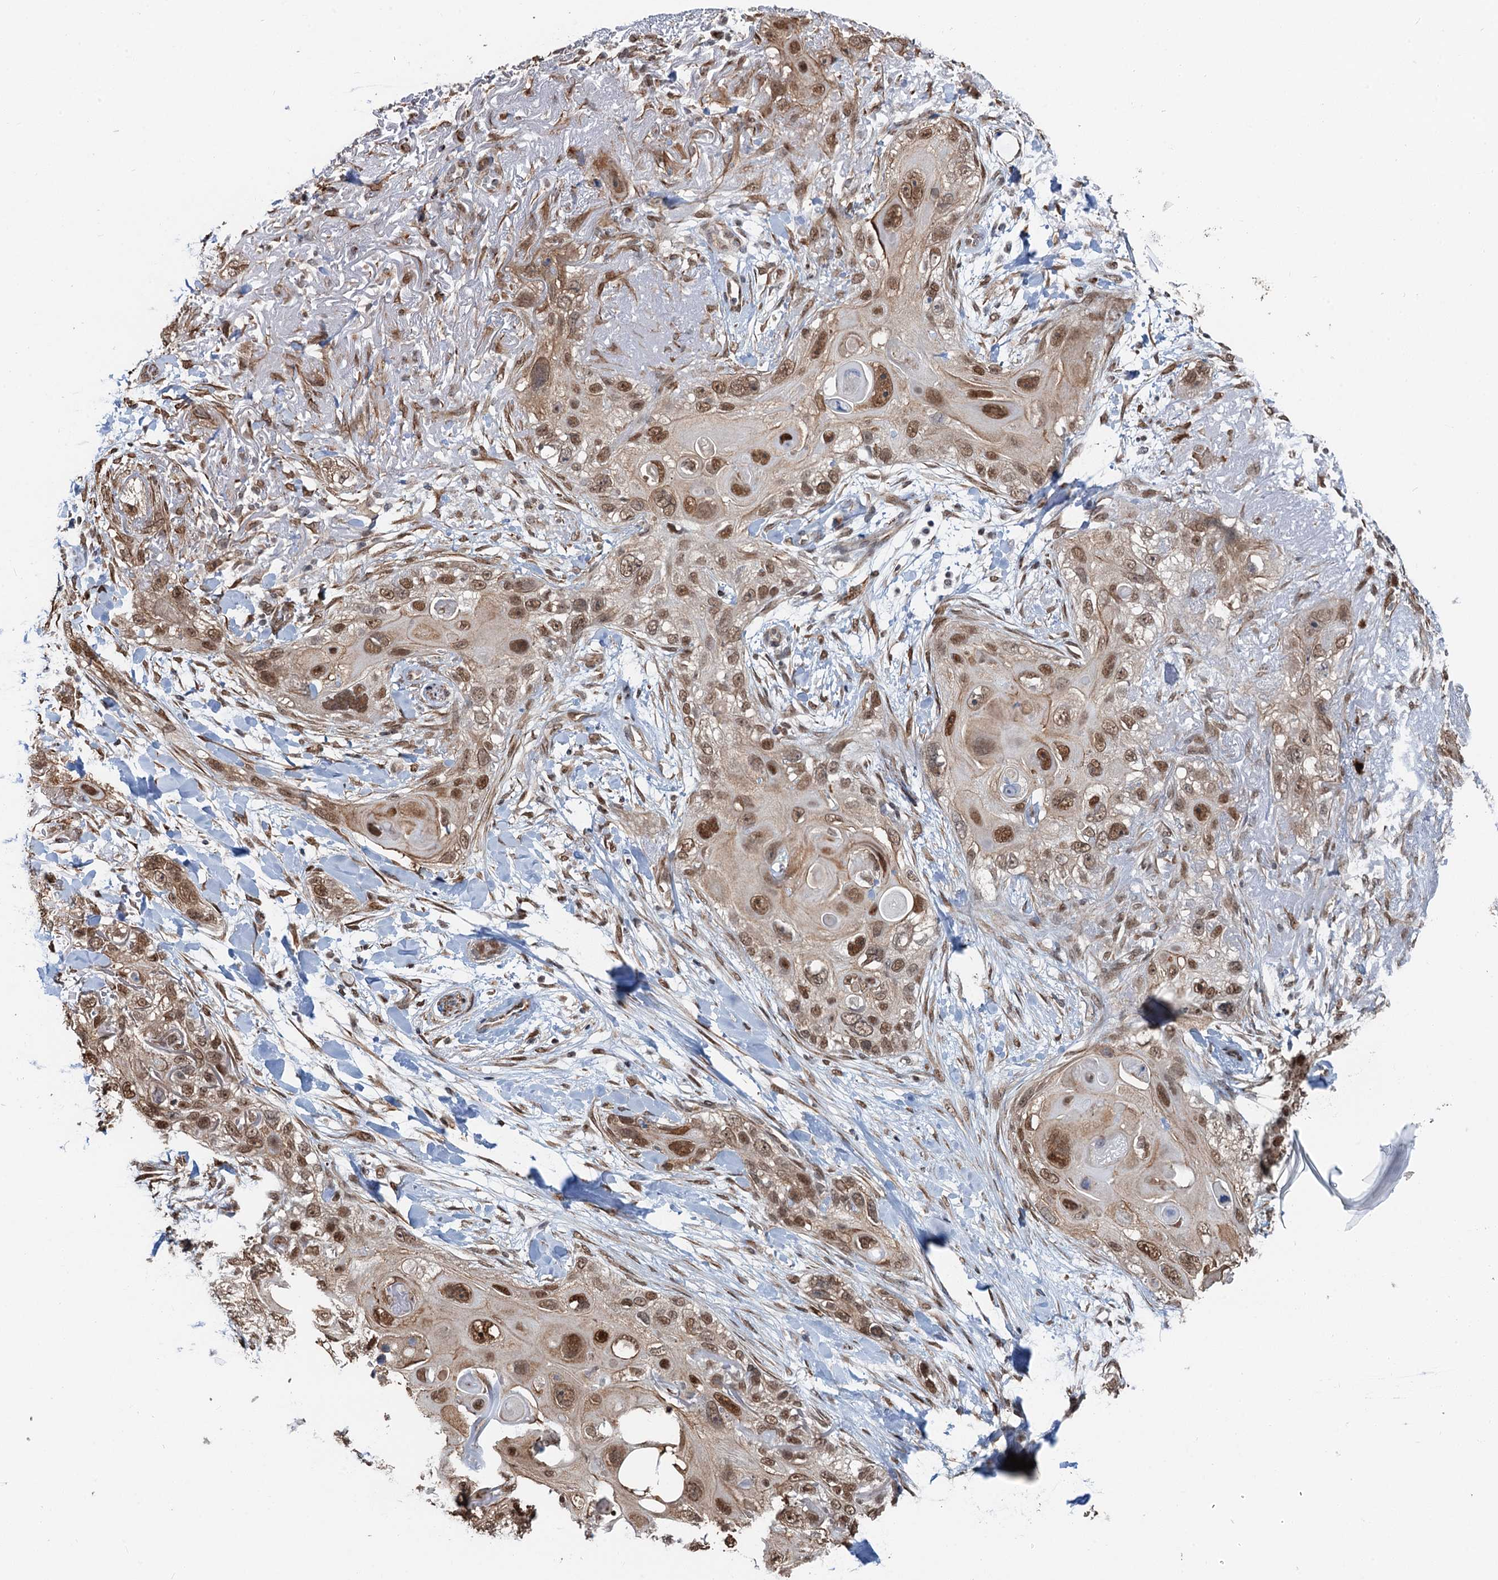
{"staining": {"intensity": "moderate", "quantity": ">75%", "location": "nuclear"}, "tissue": "skin cancer", "cell_type": "Tumor cells", "image_type": "cancer", "snomed": [{"axis": "morphology", "description": "Normal tissue, NOS"}, {"axis": "morphology", "description": "Squamous cell carcinoma, NOS"}, {"axis": "topography", "description": "Skin"}], "caption": "About >75% of tumor cells in skin cancer exhibit moderate nuclear protein expression as visualized by brown immunohistochemical staining.", "gene": "CFDP1", "patient": {"sex": "male", "age": 72}}